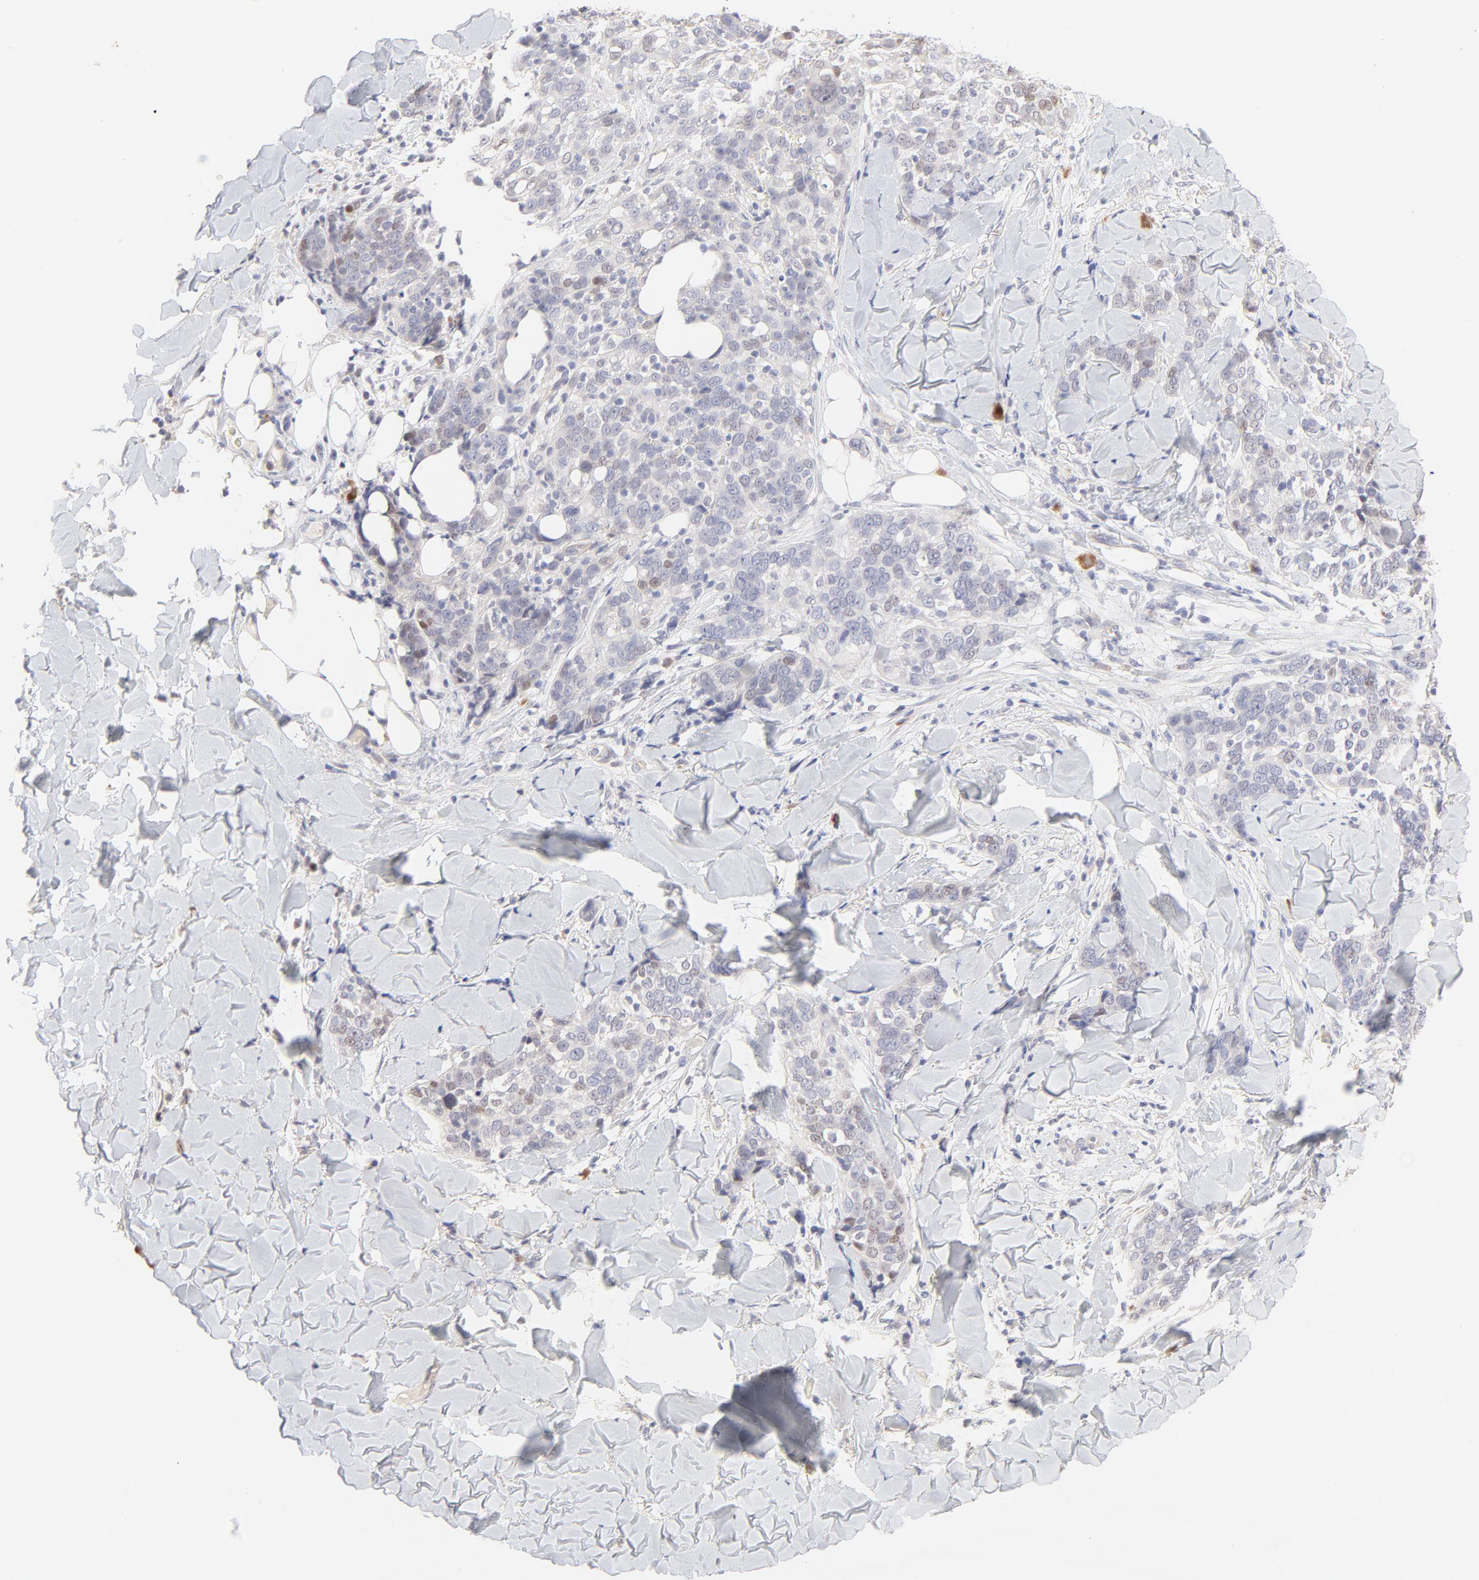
{"staining": {"intensity": "weak", "quantity": "25%-75%", "location": "nuclear"}, "tissue": "skin cancer", "cell_type": "Tumor cells", "image_type": "cancer", "snomed": [{"axis": "morphology", "description": "Normal tissue, NOS"}, {"axis": "morphology", "description": "Squamous cell carcinoma, NOS"}, {"axis": "topography", "description": "Skin"}], "caption": "Immunohistochemistry of human skin squamous cell carcinoma displays low levels of weak nuclear positivity in about 25%-75% of tumor cells.", "gene": "ELF3", "patient": {"sex": "female", "age": 83}}